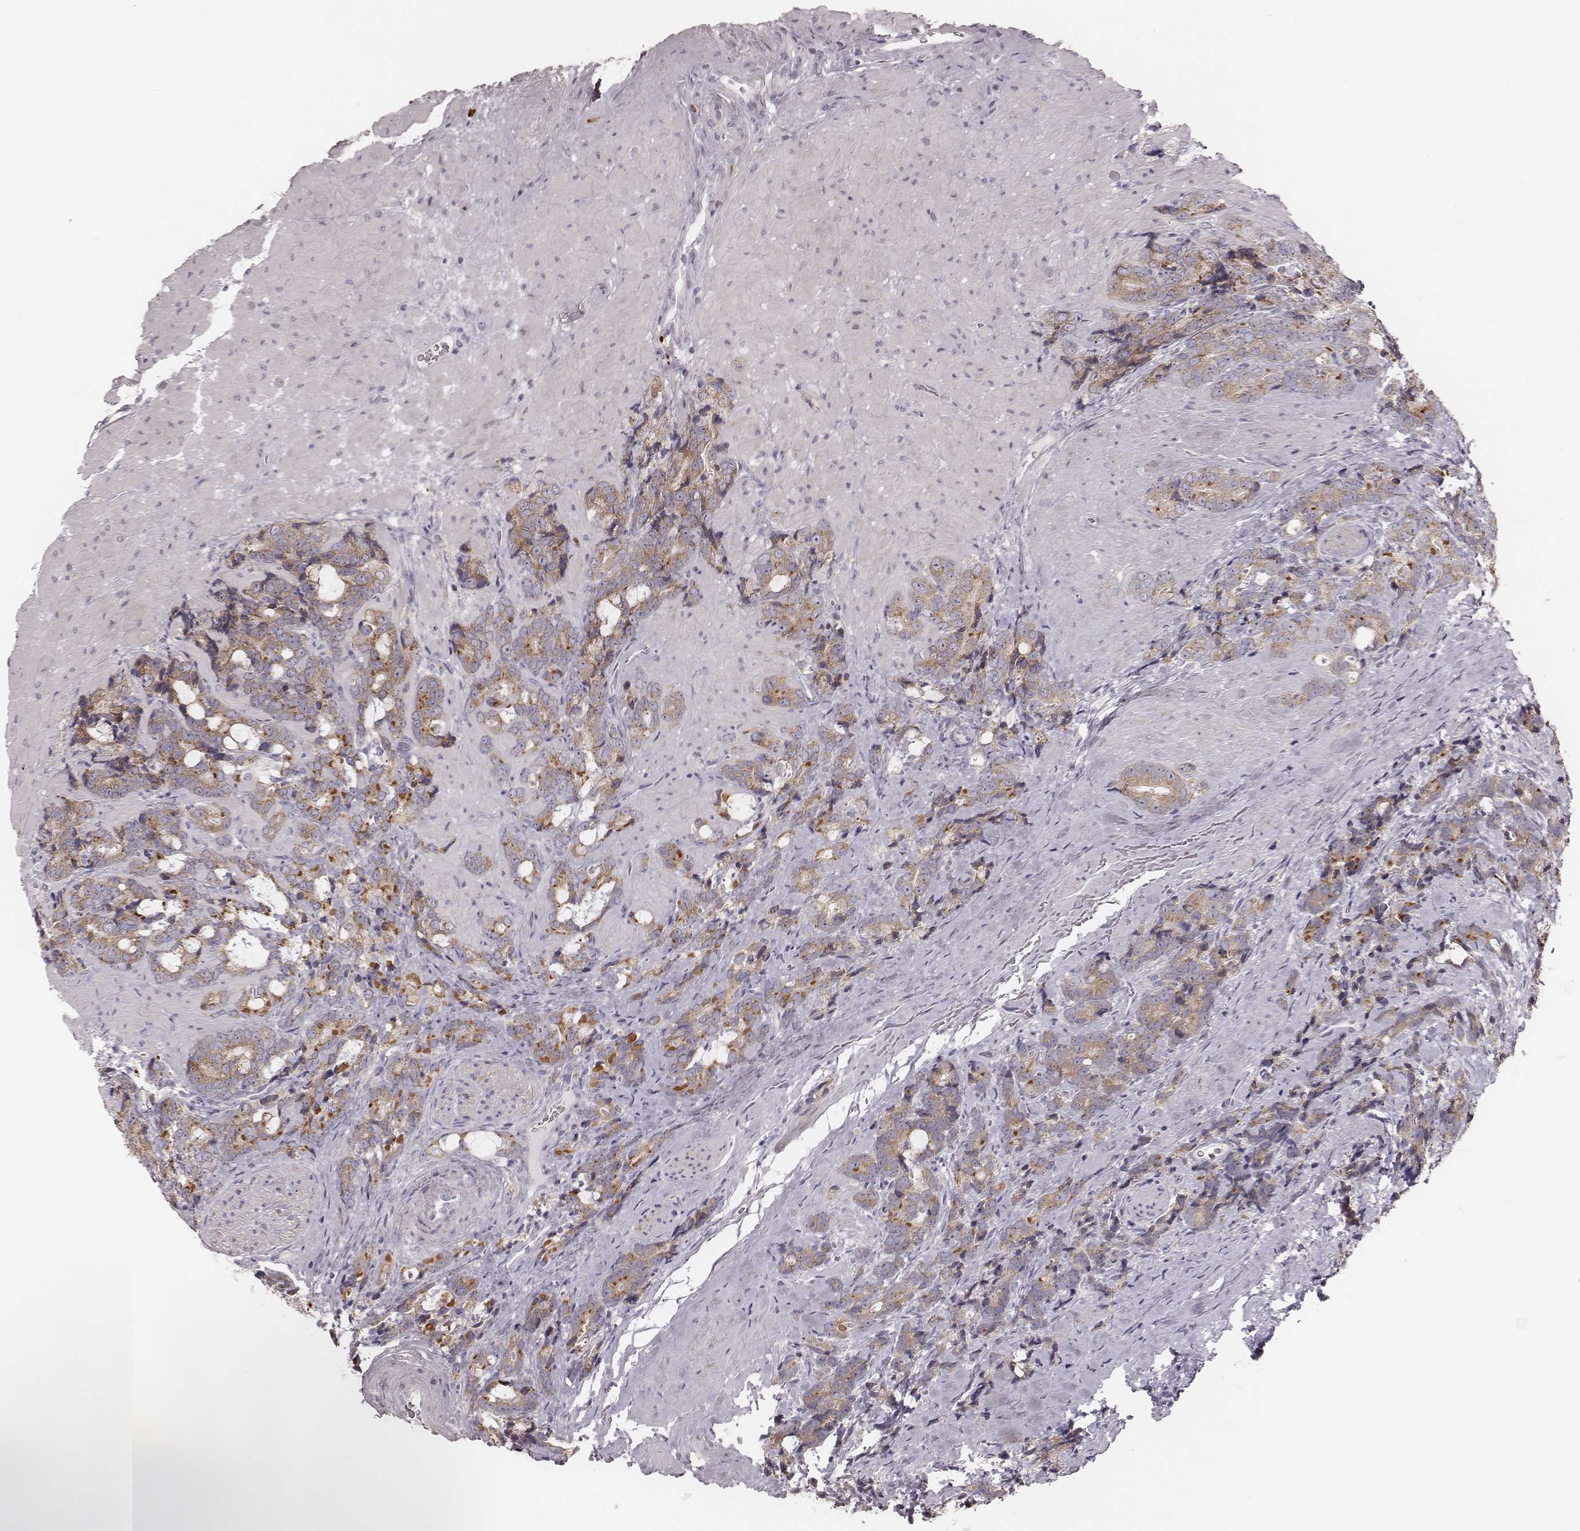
{"staining": {"intensity": "moderate", "quantity": ">75%", "location": "cytoplasmic/membranous"}, "tissue": "prostate cancer", "cell_type": "Tumor cells", "image_type": "cancer", "snomed": [{"axis": "morphology", "description": "Adenocarcinoma, High grade"}, {"axis": "topography", "description": "Prostate"}], "caption": "Tumor cells display medium levels of moderate cytoplasmic/membranous positivity in approximately >75% of cells in prostate cancer (high-grade adenocarcinoma).", "gene": "KIF5C", "patient": {"sex": "male", "age": 74}}